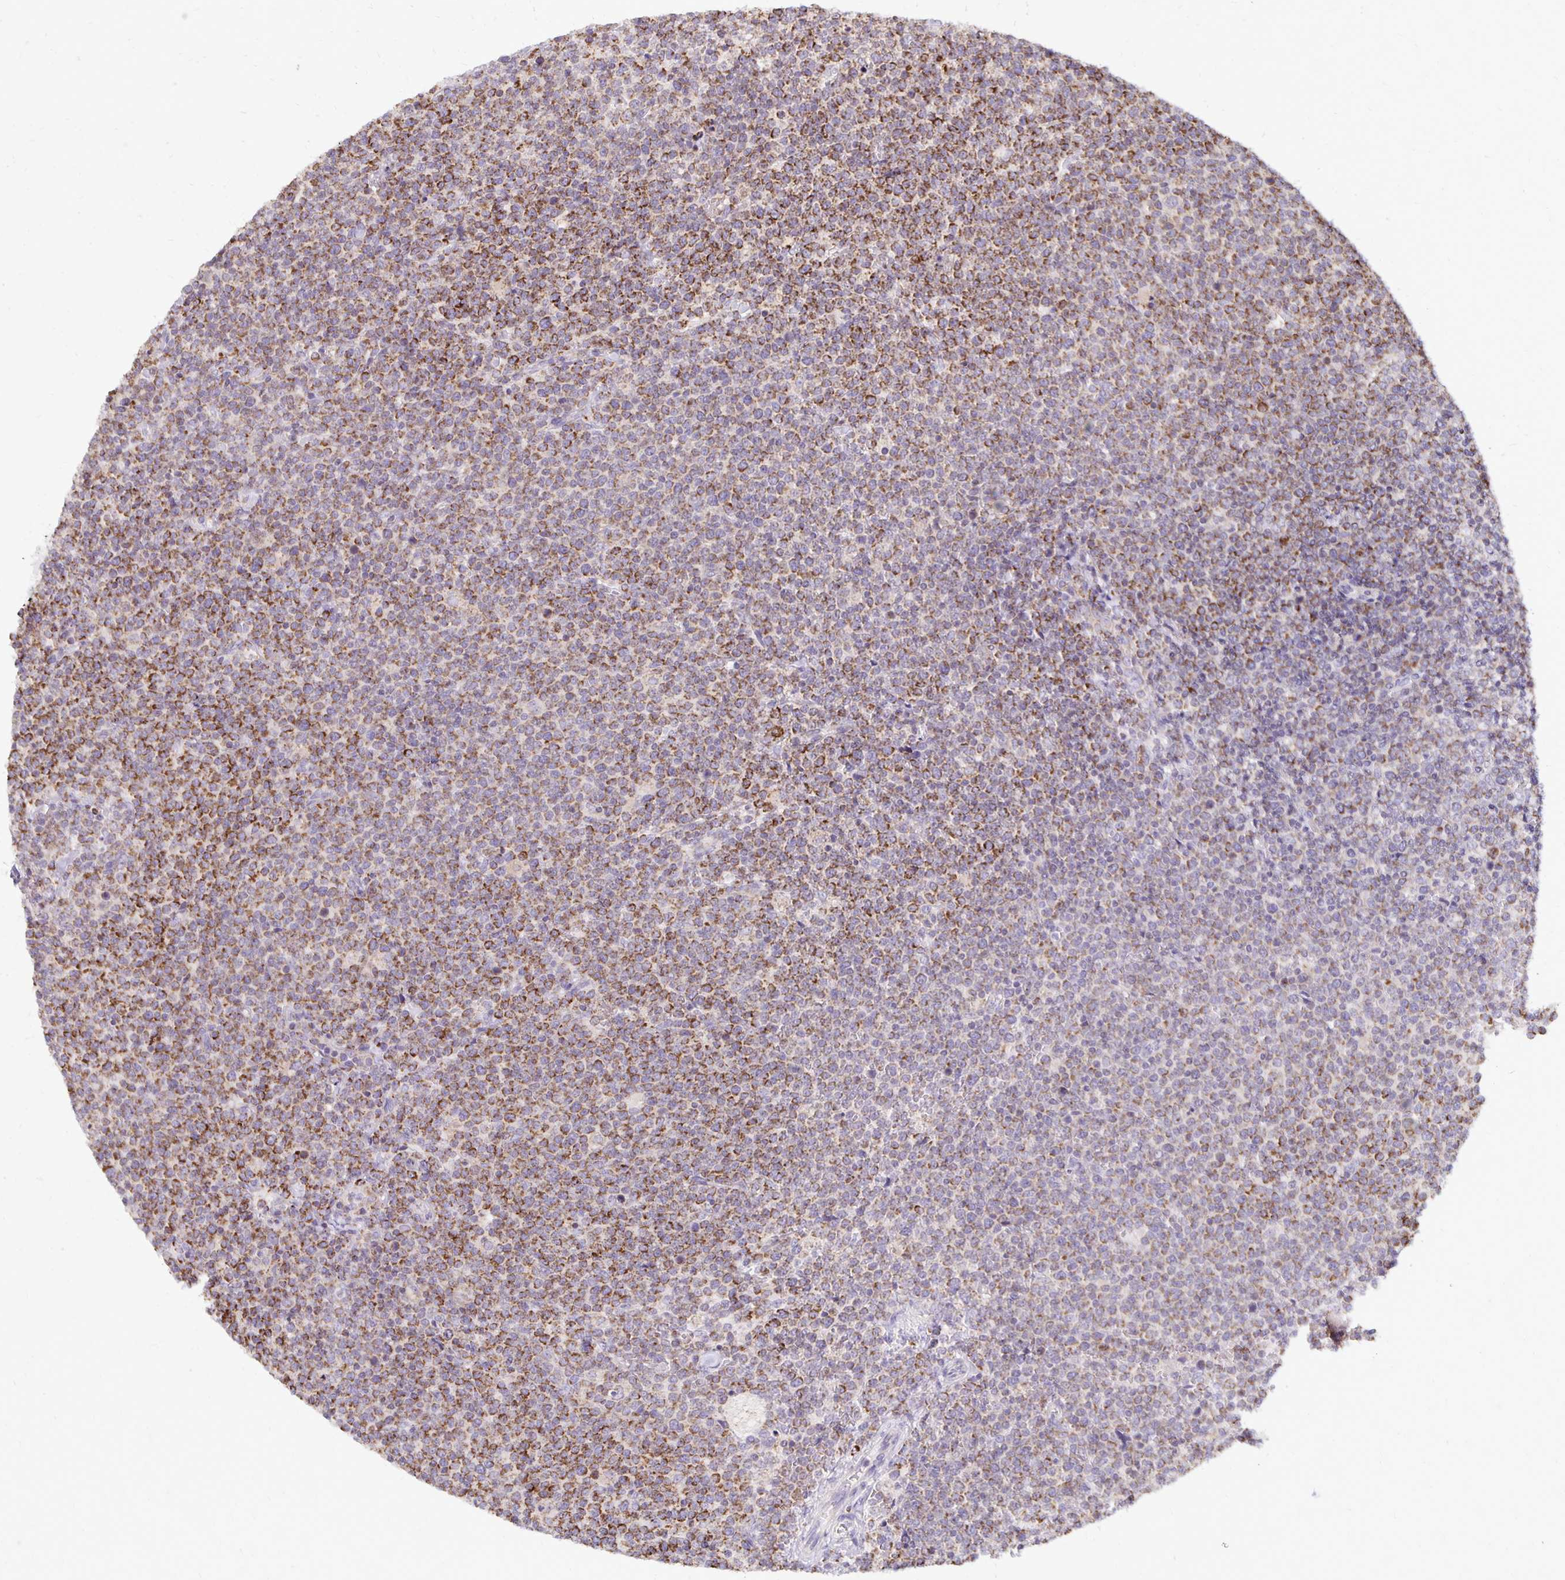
{"staining": {"intensity": "moderate", "quantity": ">75%", "location": "cytoplasmic/membranous"}, "tissue": "lymphoma", "cell_type": "Tumor cells", "image_type": "cancer", "snomed": [{"axis": "morphology", "description": "Malignant lymphoma, non-Hodgkin's type, High grade"}, {"axis": "topography", "description": "Lymph node"}], "caption": "A histopathology image showing moderate cytoplasmic/membranous expression in about >75% of tumor cells in lymphoma, as visualized by brown immunohistochemical staining.", "gene": "IER3", "patient": {"sex": "male", "age": 61}}